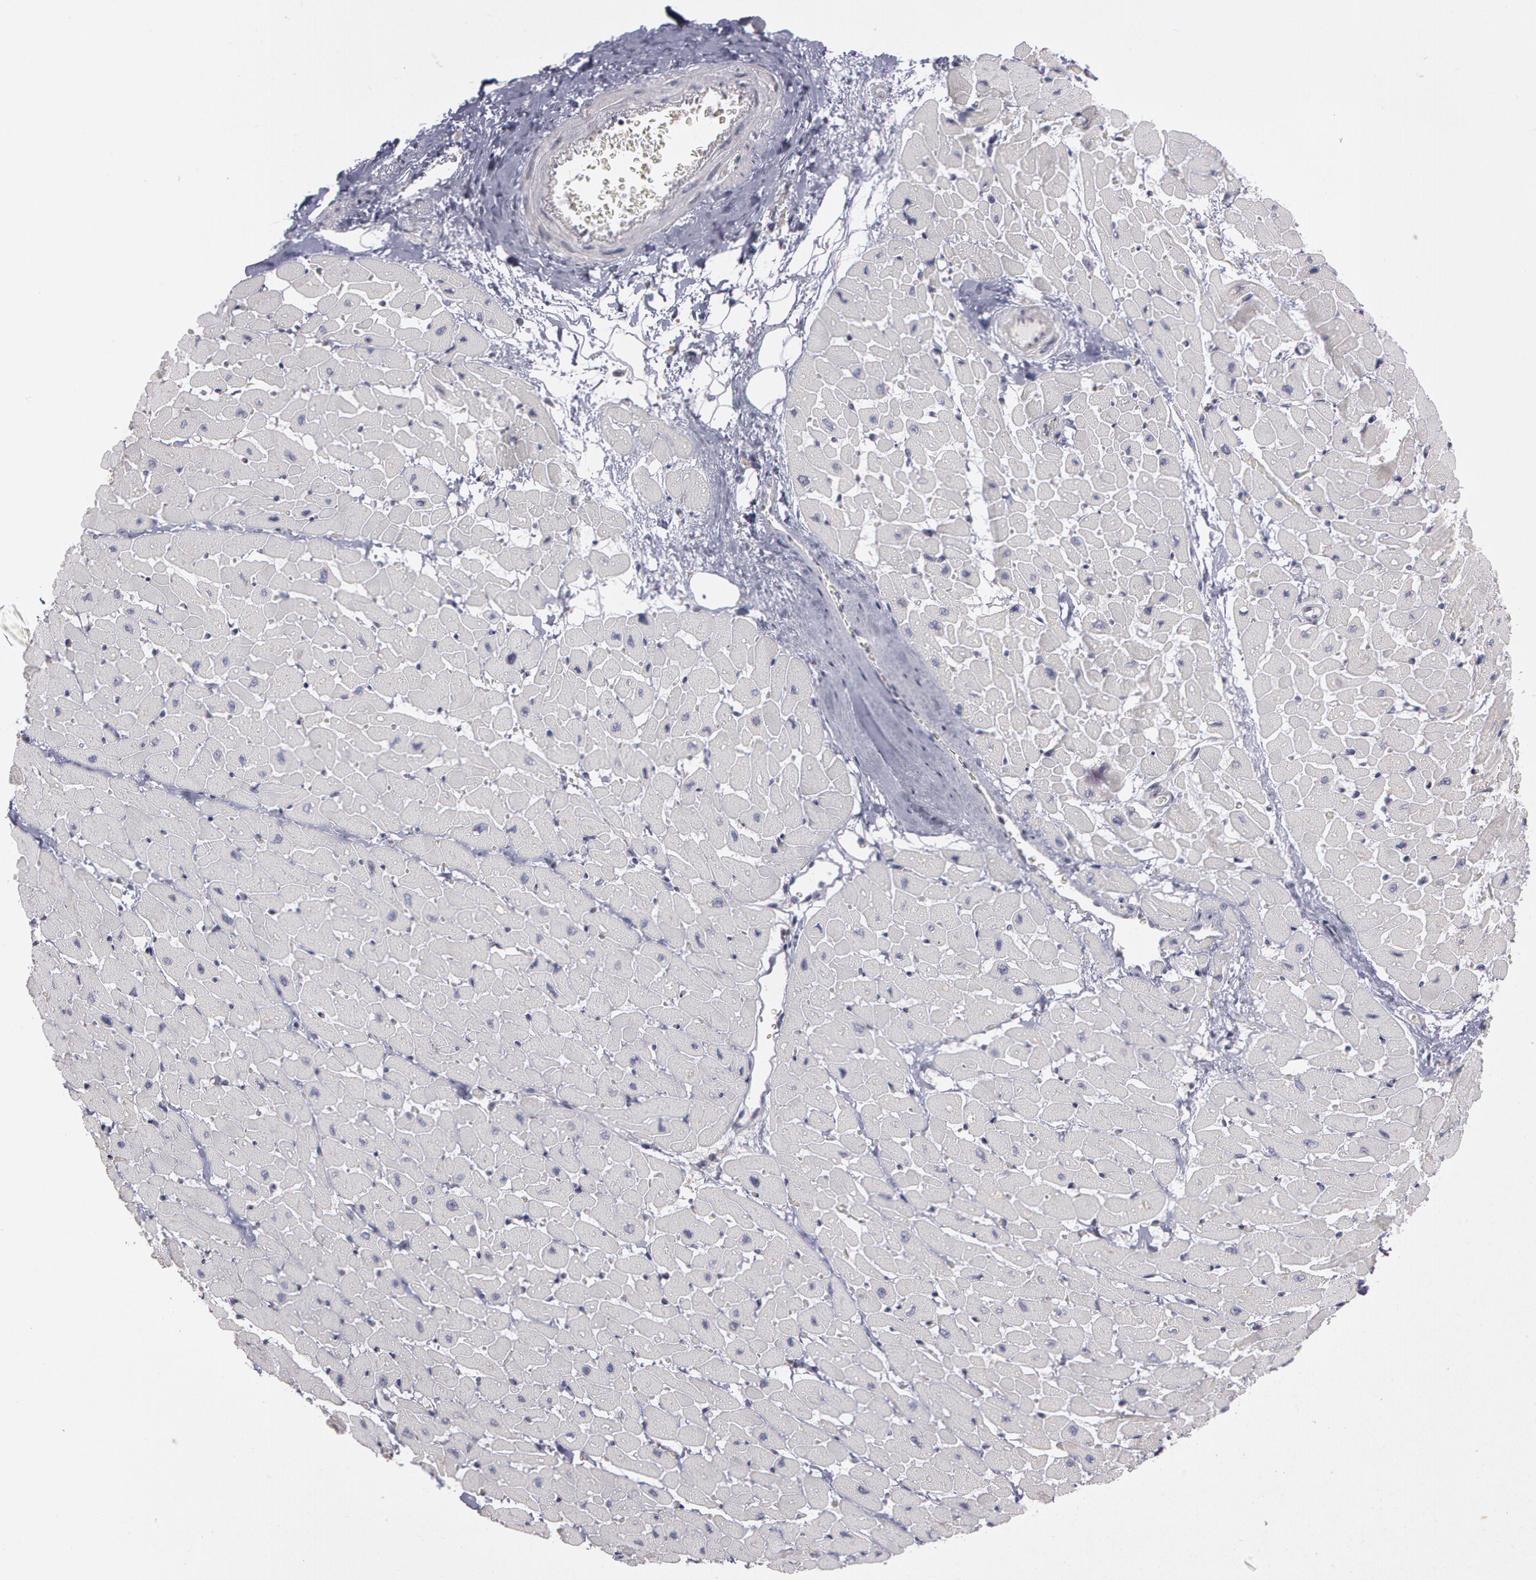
{"staining": {"intensity": "negative", "quantity": "none", "location": "none"}, "tissue": "heart muscle", "cell_type": "Cardiomyocytes", "image_type": "normal", "snomed": [{"axis": "morphology", "description": "Normal tissue, NOS"}, {"axis": "topography", "description": "Heart"}], "caption": "Immunohistochemistry (IHC) image of unremarkable human heart muscle stained for a protein (brown), which reveals no positivity in cardiomyocytes.", "gene": "NEK9", "patient": {"sex": "male", "age": 45}}